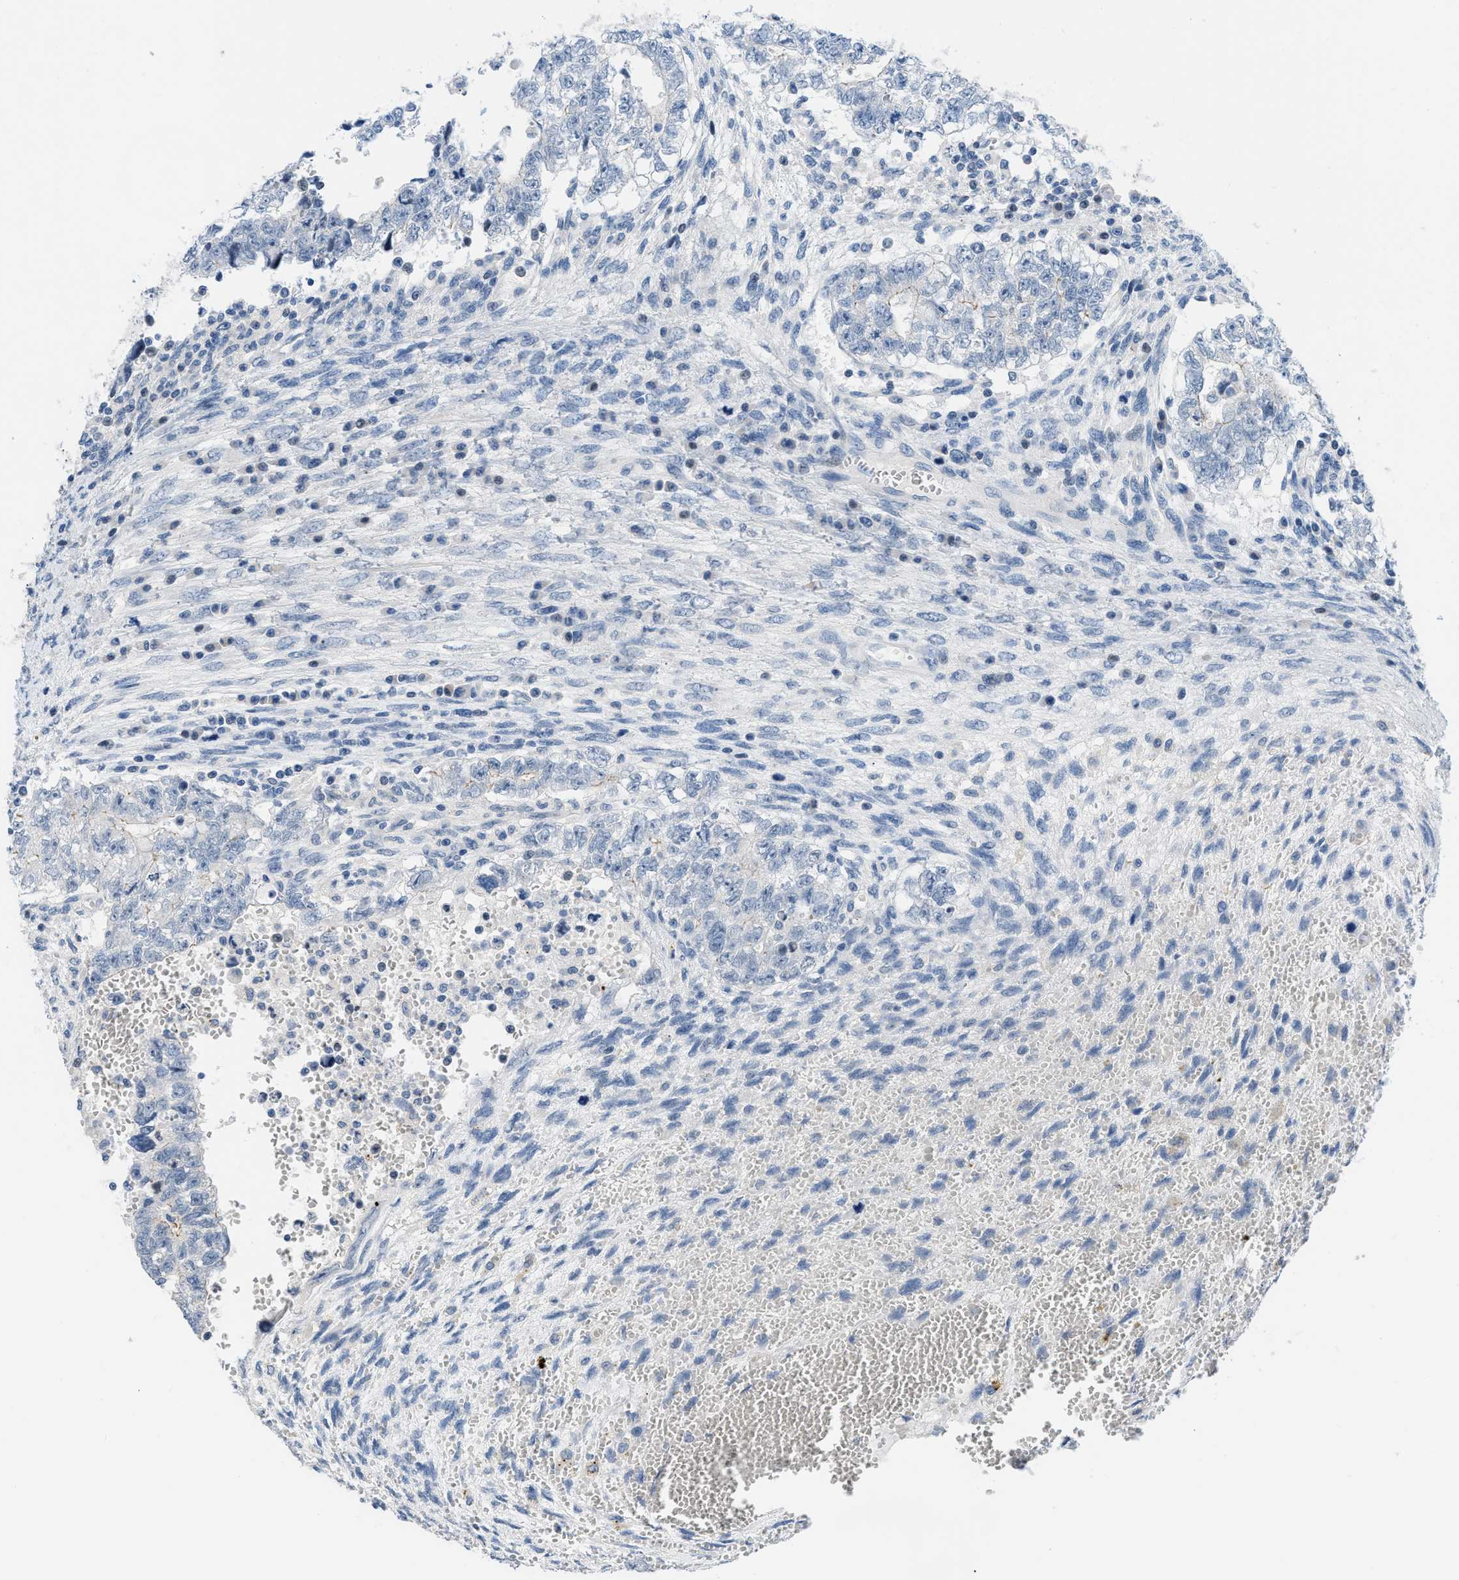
{"staining": {"intensity": "negative", "quantity": "none", "location": "none"}, "tissue": "testis cancer", "cell_type": "Tumor cells", "image_type": "cancer", "snomed": [{"axis": "morphology", "description": "Seminoma, NOS"}, {"axis": "morphology", "description": "Carcinoma, Embryonal, NOS"}, {"axis": "topography", "description": "Testis"}], "caption": "DAB (3,3'-diaminobenzidine) immunohistochemical staining of testis cancer displays no significant staining in tumor cells.", "gene": "FDCSP", "patient": {"sex": "male", "age": 38}}